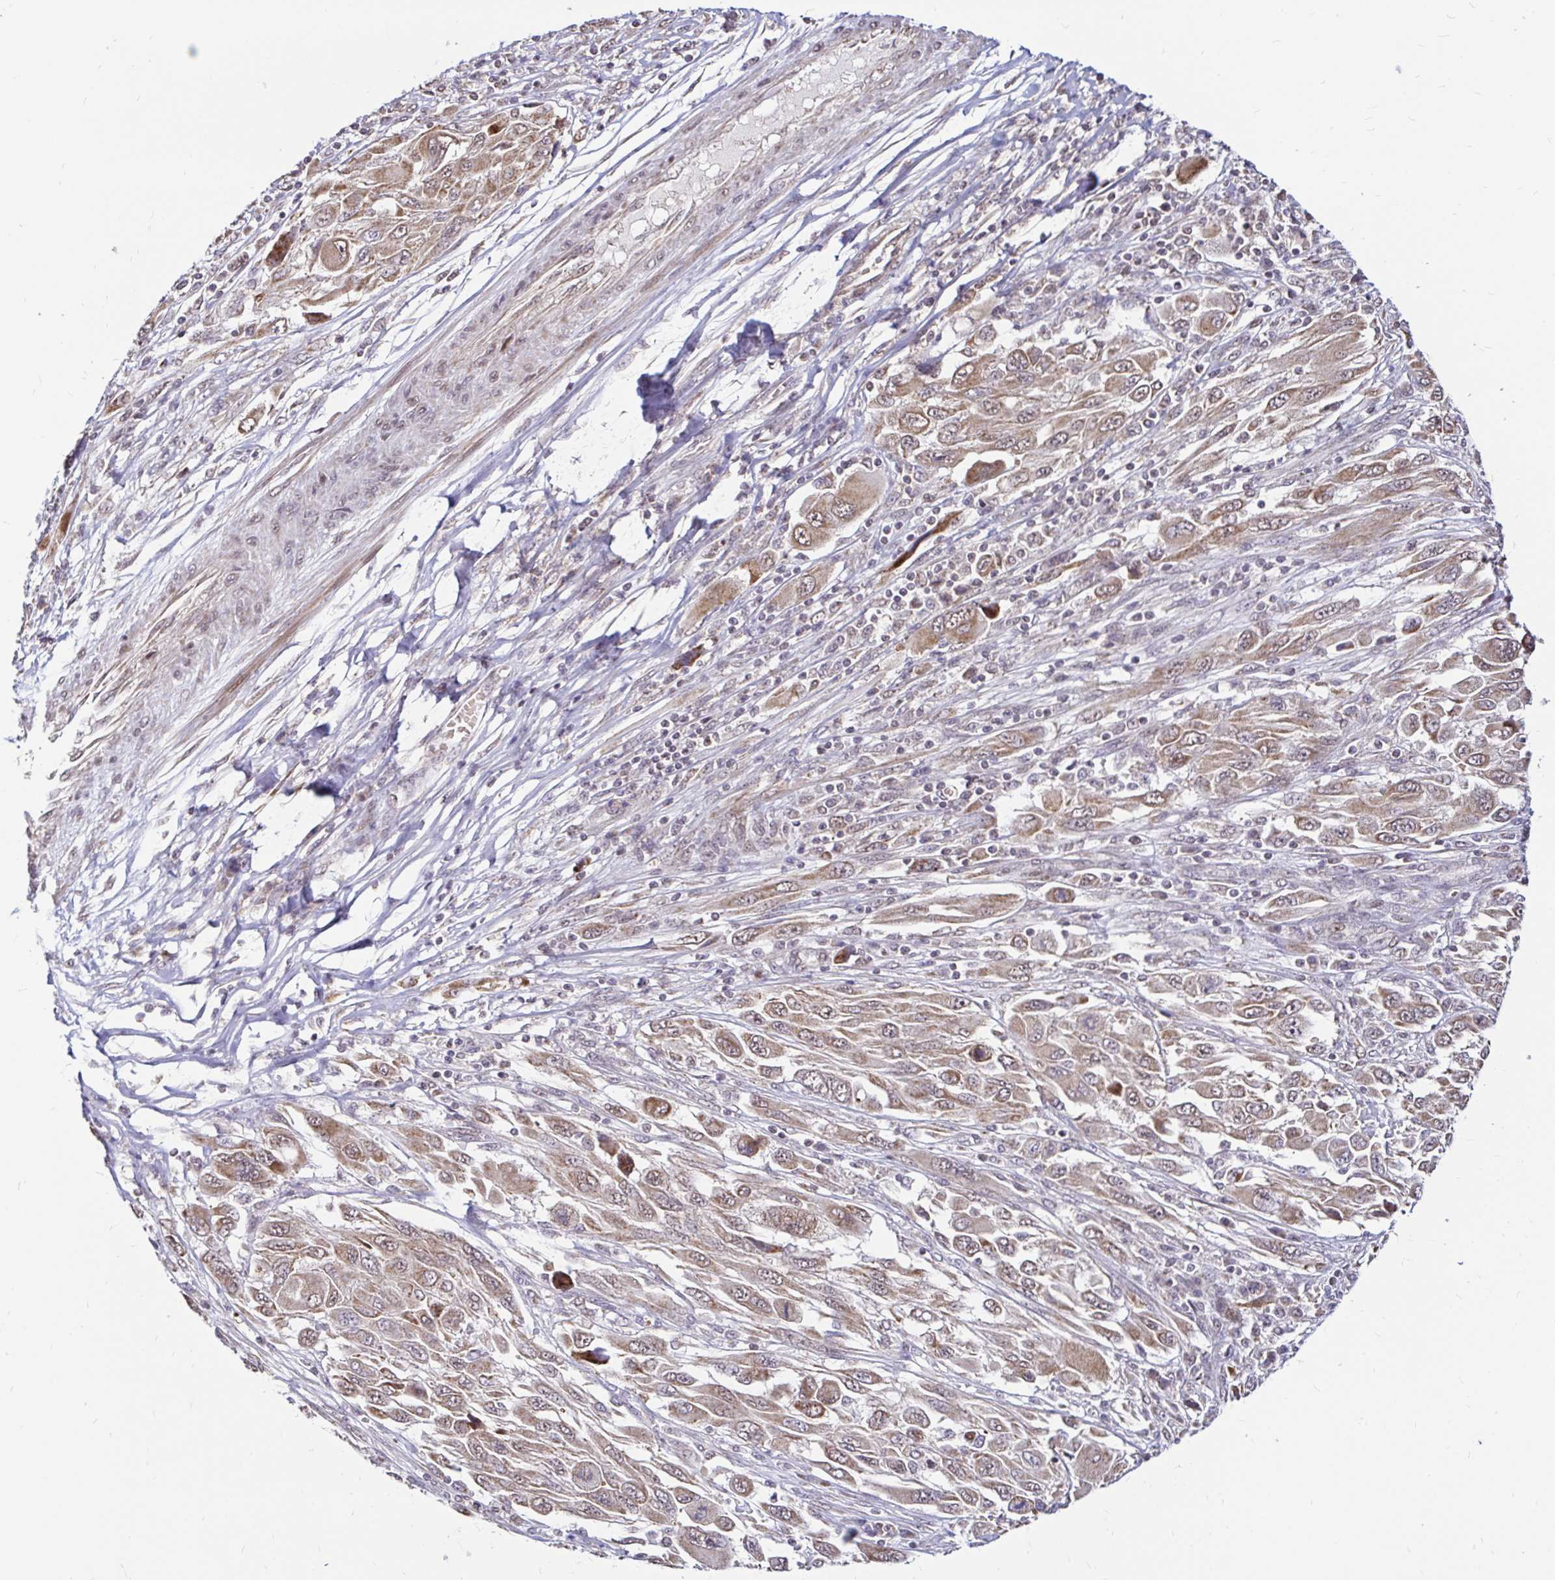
{"staining": {"intensity": "moderate", "quantity": ">75%", "location": "cytoplasmic/membranous"}, "tissue": "melanoma", "cell_type": "Tumor cells", "image_type": "cancer", "snomed": [{"axis": "morphology", "description": "Malignant melanoma, NOS"}, {"axis": "topography", "description": "Skin"}], "caption": "Protein expression analysis of melanoma reveals moderate cytoplasmic/membranous positivity in about >75% of tumor cells.", "gene": "TIMM50", "patient": {"sex": "female", "age": 91}}